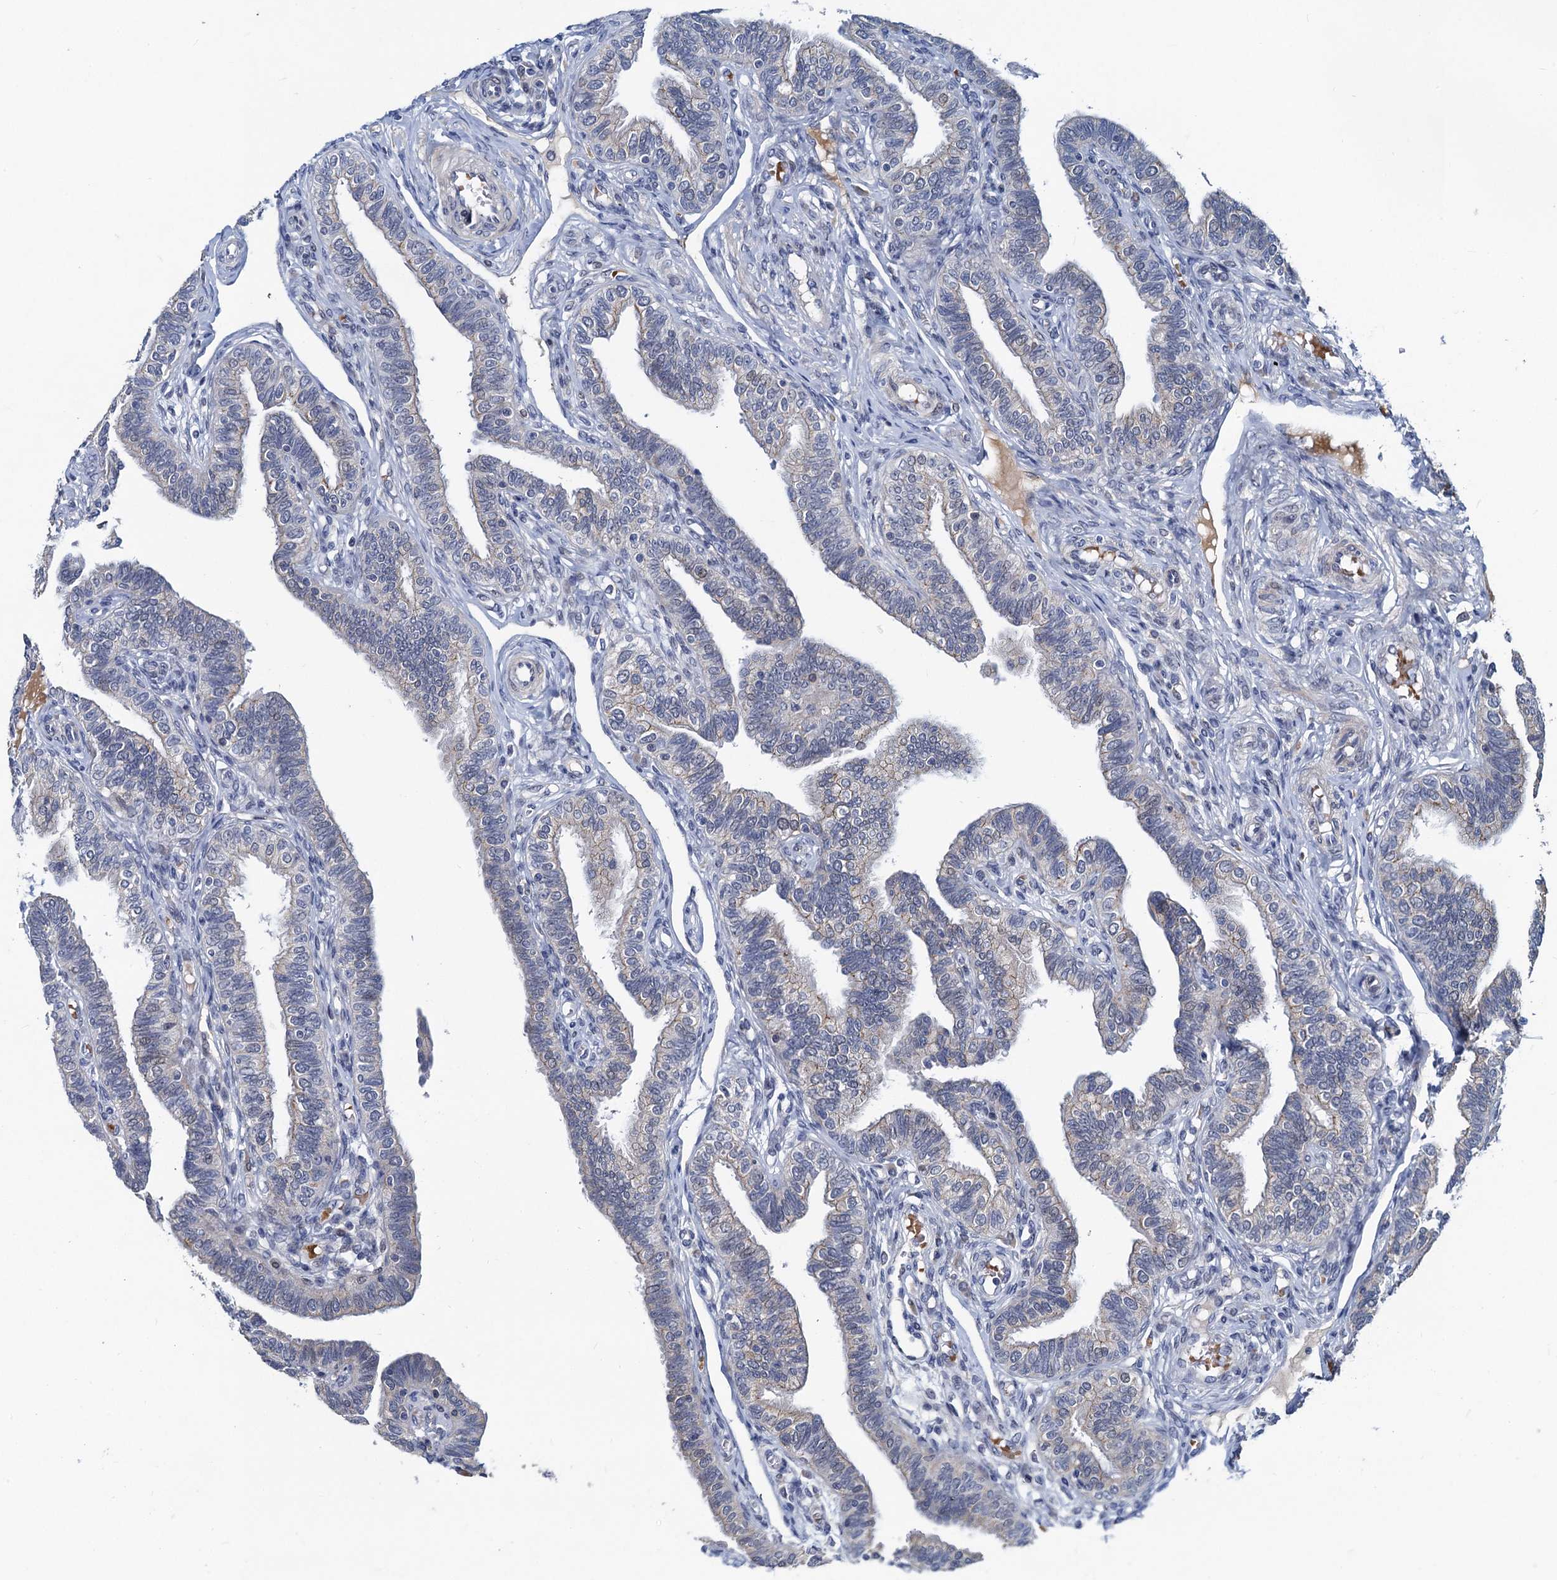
{"staining": {"intensity": "weak", "quantity": "<25%", "location": "cytoplasmic/membranous"}, "tissue": "fallopian tube", "cell_type": "Glandular cells", "image_type": "normal", "snomed": [{"axis": "morphology", "description": "Normal tissue, NOS"}, {"axis": "topography", "description": "Fallopian tube"}], "caption": "High power microscopy image of an immunohistochemistry histopathology image of normal fallopian tube, revealing no significant staining in glandular cells.", "gene": "ATOSA", "patient": {"sex": "female", "age": 39}}